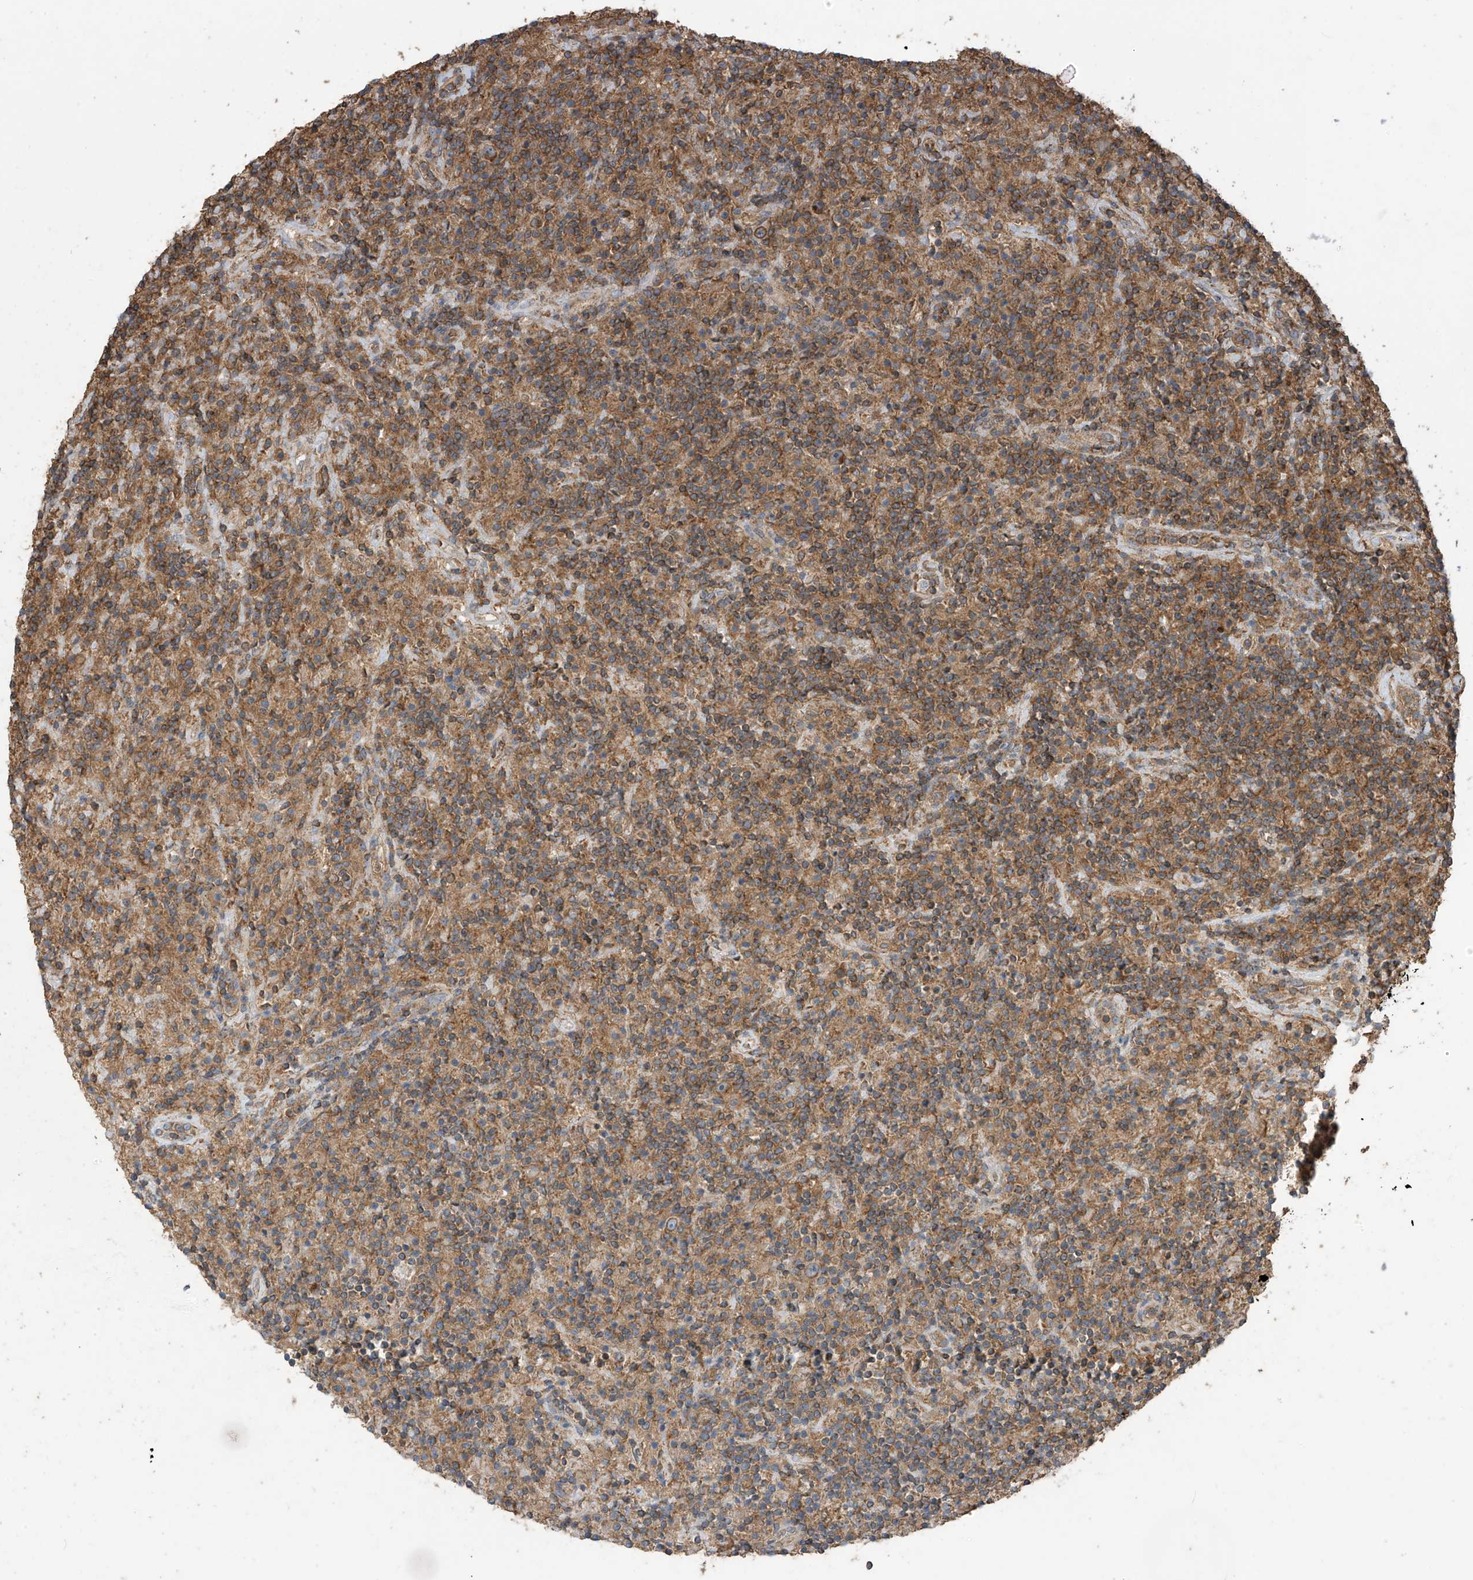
{"staining": {"intensity": "moderate", "quantity": ">75%", "location": "cytoplasmic/membranous"}, "tissue": "lymphoma", "cell_type": "Tumor cells", "image_type": "cancer", "snomed": [{"axis": "morphology", "description": "Hodgkin's disease, NOS"}, {"axis": "topography", "description": "Lymph node"}], "caption": "The immunohistochemical stain shows moderate cytoplasmic/membranous expression in tumor cells of lymphoma tissue. Nuclei are stained in blue.", "gene": "COX10", "patient": {"sex": "male", "age": 70}}